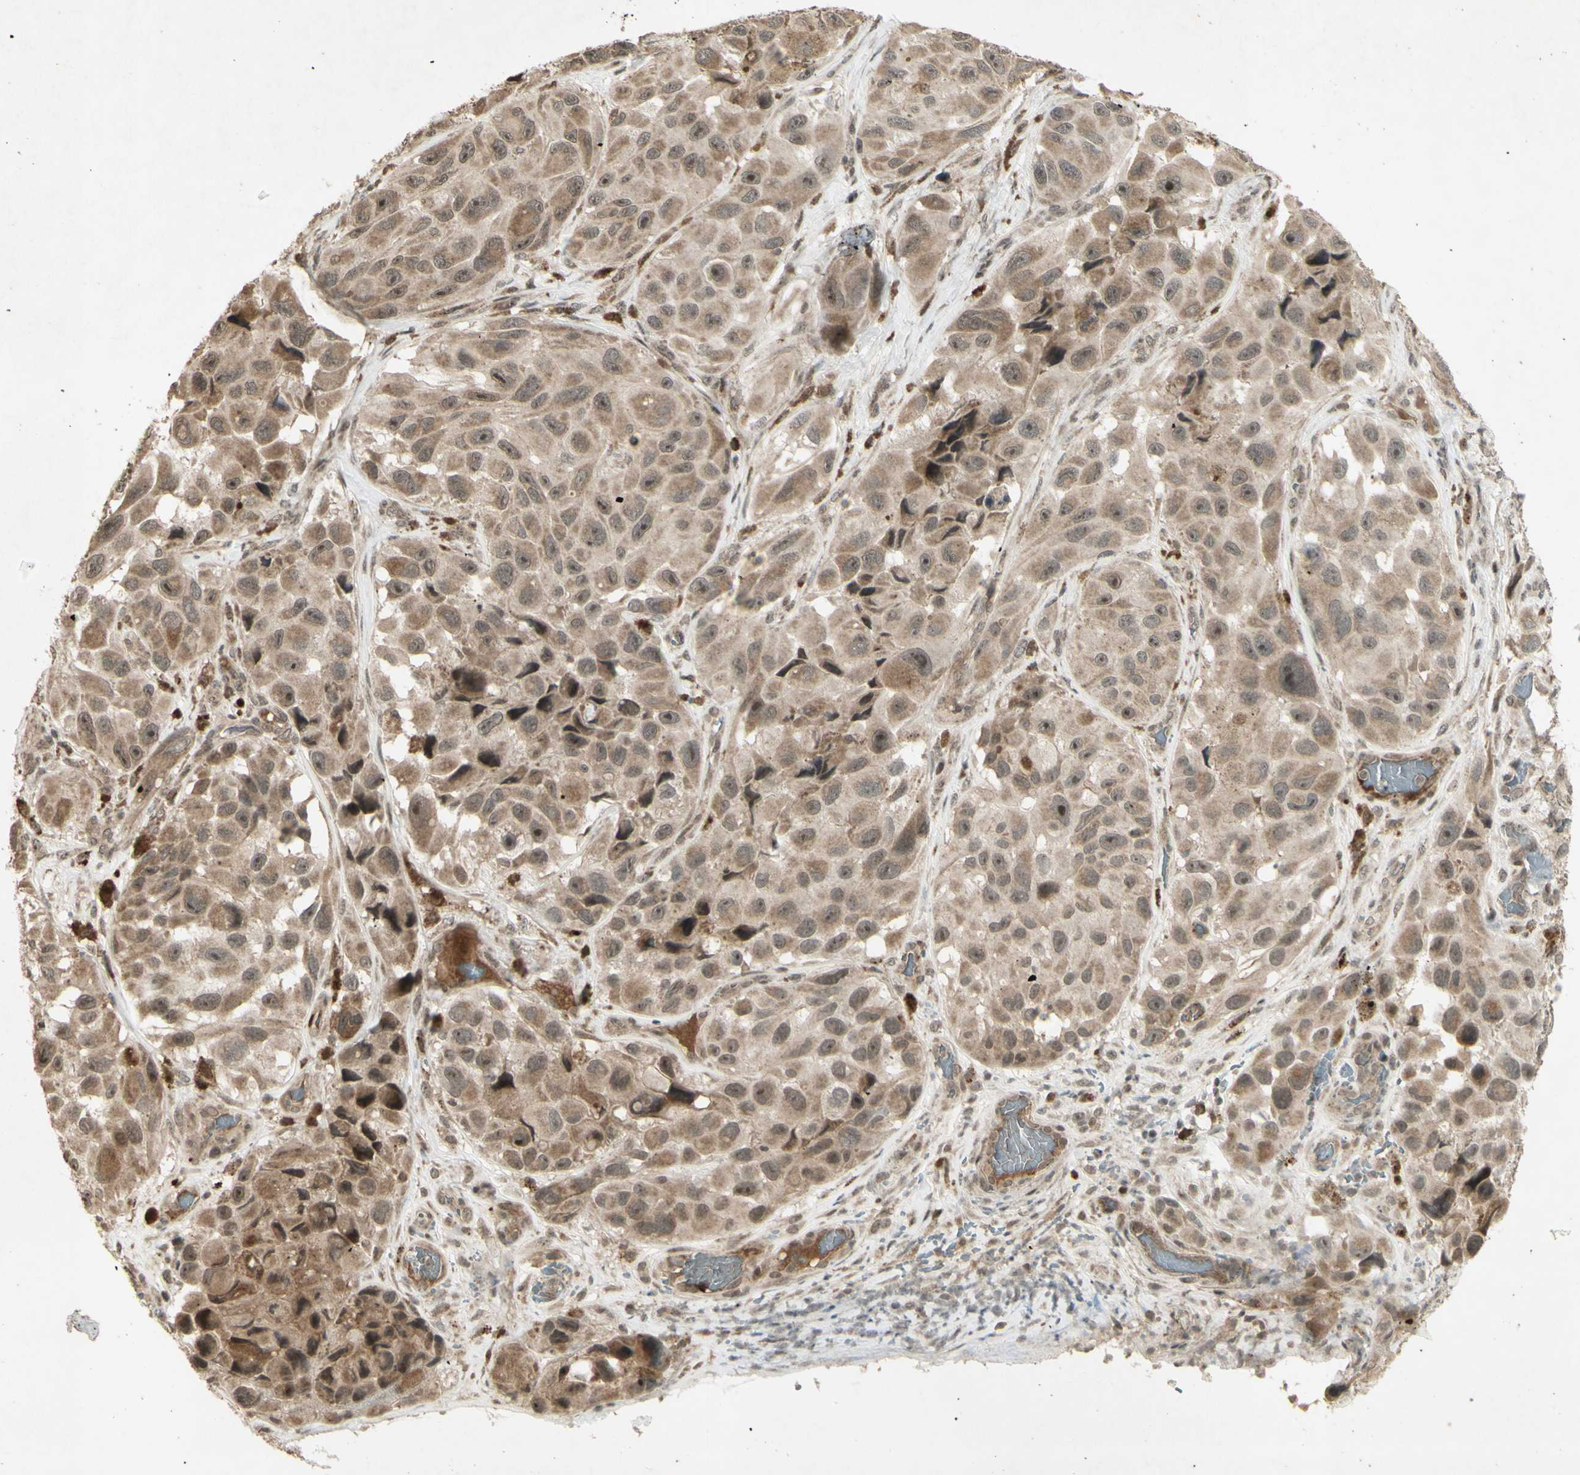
{"staining": {"intensity": "weak", "quantity": ">75%", "location": "cytoplasmic/membranous"}, "tissue": "melanoma", "cell_type": "Tumor cells", "image_type": "cancer", "snomed": [{"axis": "morphology", "description": "Malignant melanoma, NOS"}, {"axis": "topography", "description": "Skin"}], "caption": "A photomicrograph of human malignant melanoma stained for a protein displays weak cytoplasmic/membranous brown staining in tumor cells. (DAB (3,3'-diaminobenzidine) = brown stain, brightfield microscopy at high magnification).", "gene": "BLNK", "patient": {"sex": "female", "age": 73}}